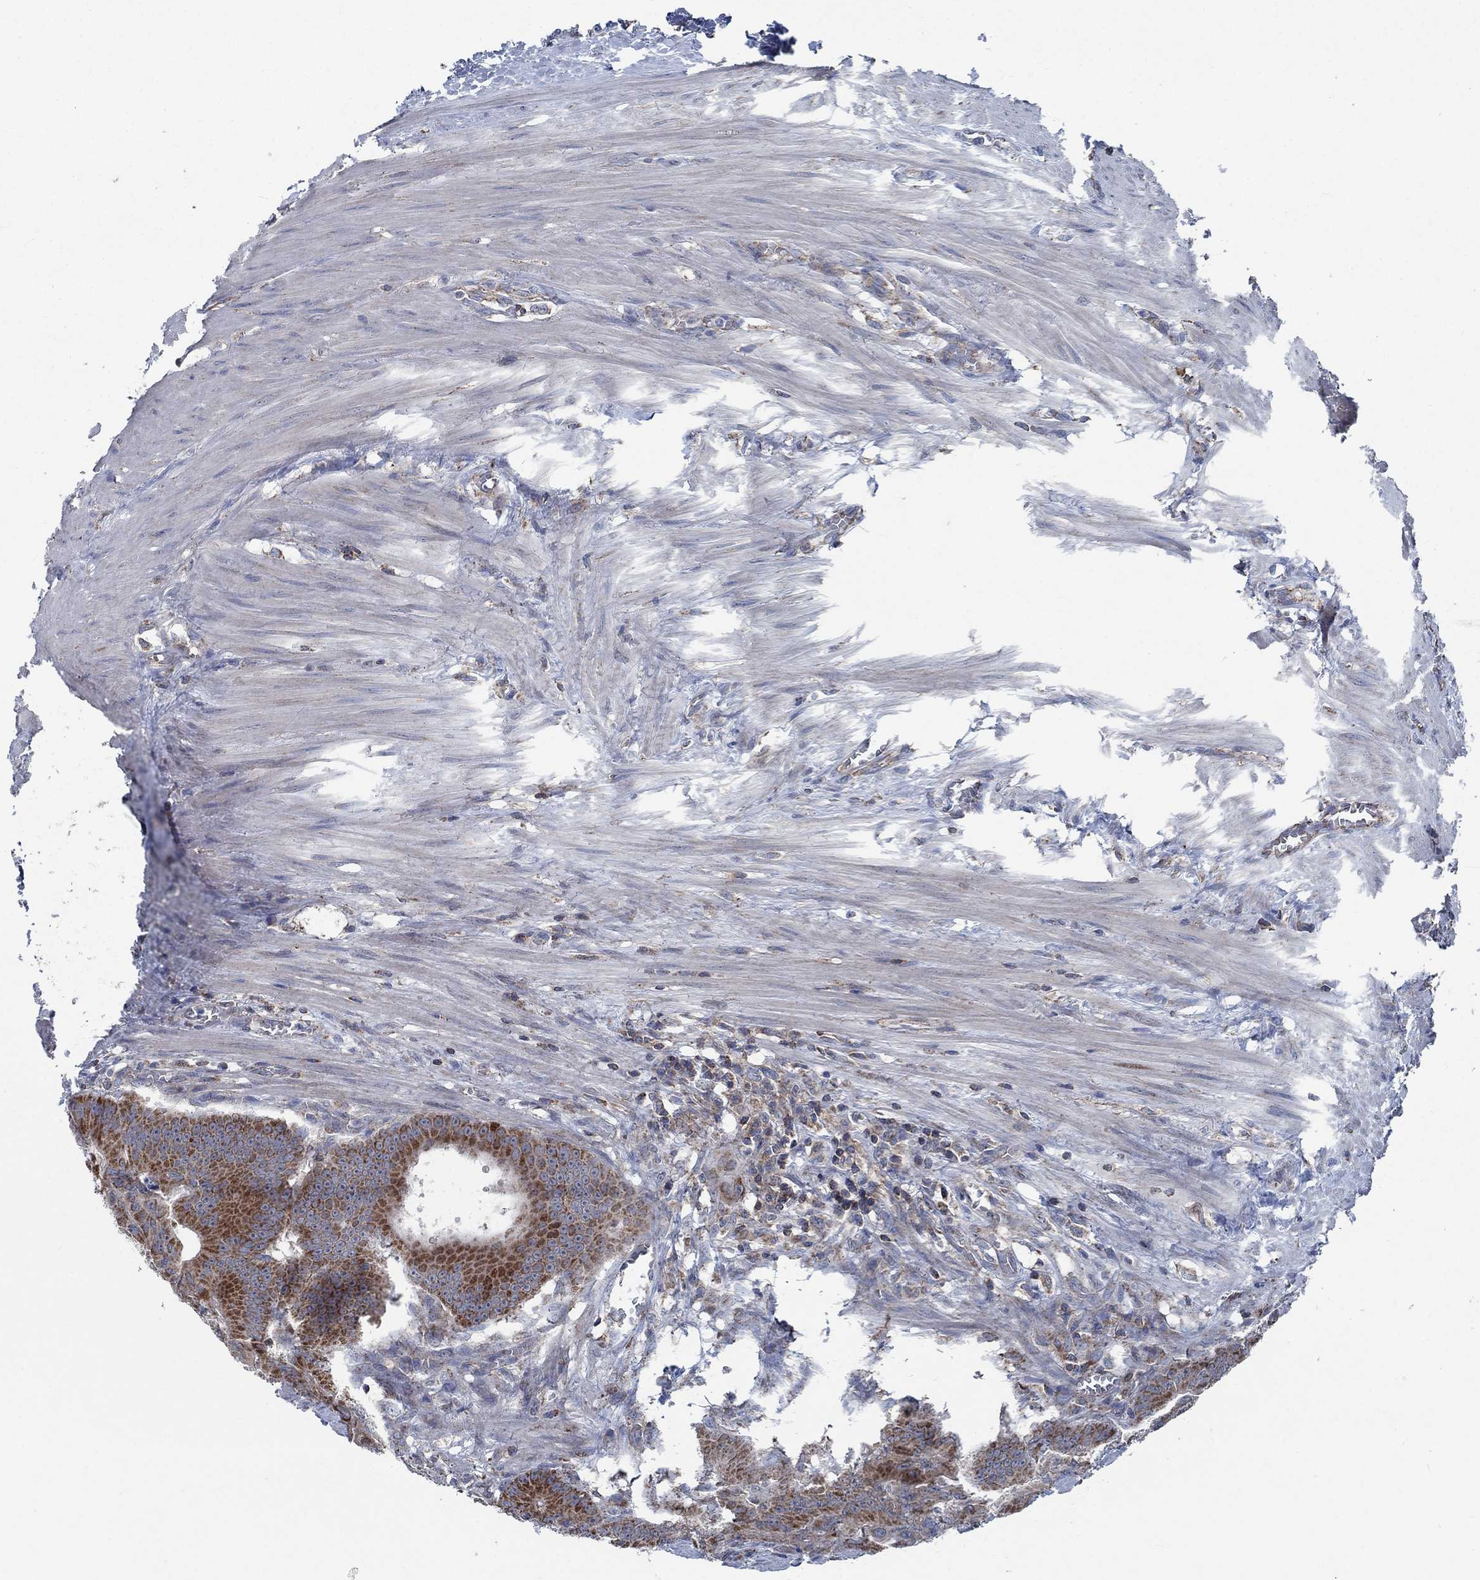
{"staining": {"intensity": "moderate", "quantity": "25%-75%", "location": "cytoplasmic/membranous"}, "tissue": "colorectal cancer", "cell_type": "Tumor cells", "image_type": "cancer", "snomed": [{"axis": "morphology", "description": "Adenocarcinoma, NOS"}, {"axis": "topography", "description": "Rectum"}], "caption": "A brown stain shows moderate cytoplasmic/membranous staining of a protein in colorectal adenocarcinoma tumor cells.", "gene": "STXBP6", "patient": {"sex": "male", "age": 64}}